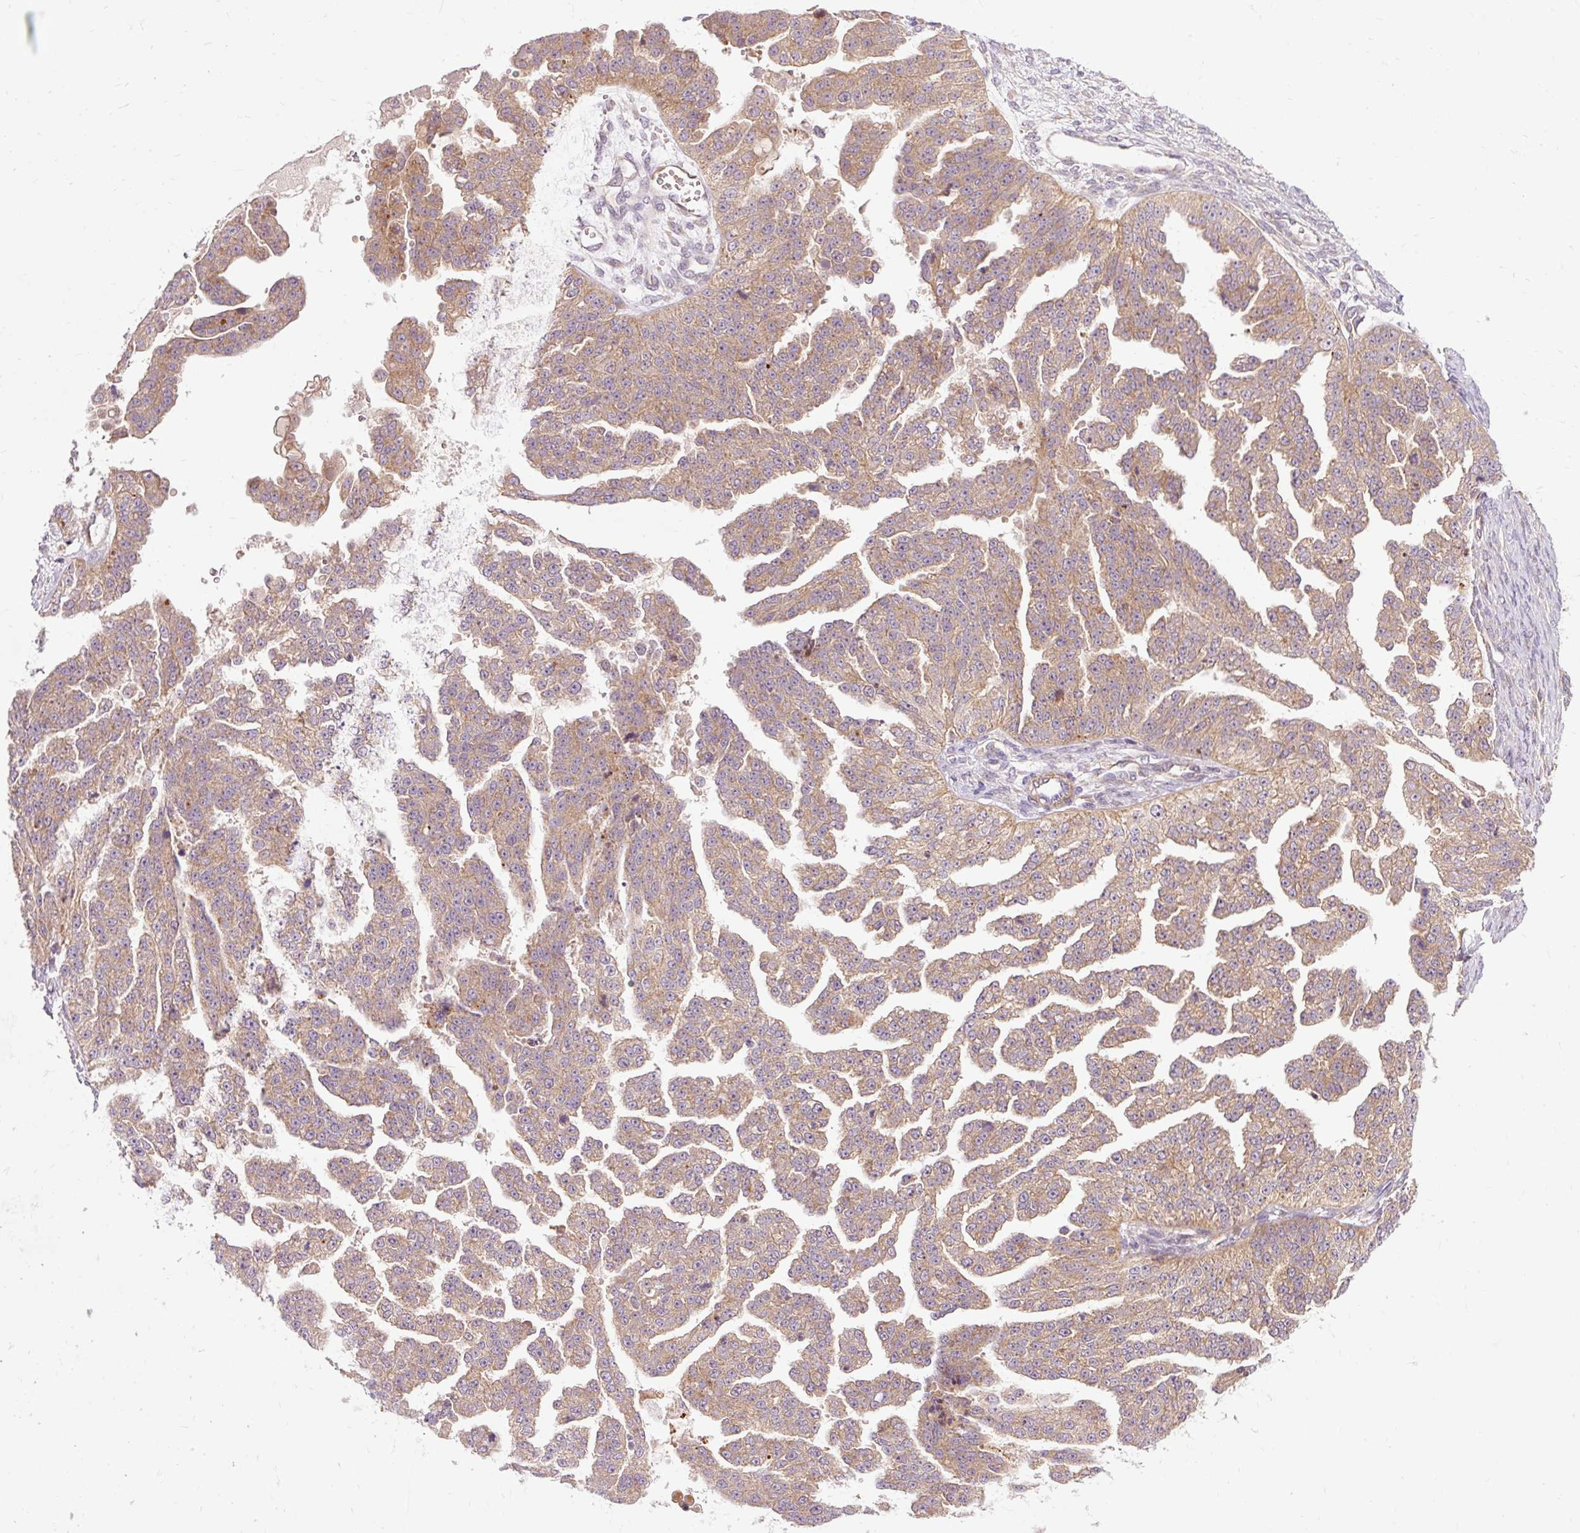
{"staining": {"intensity": "weak", "quantity": ">75%", "location": "cytoplasmic/membranous"}, "tissue": "ovarian cancer", "cell_type": "Tumor cells", "image_type": "cancer", "snomed": [{"axis": "morphology", "description": "Cystadenocarcinoma, serous, NOS"}, {"axis": "topography", "description": "Ovary"}], "caption": "Immunohistochemical staining of serous cystadenocarcinoma (ovarian) exhibits weak cytoplasmic/membranous protein expression in about >75% of tumor cells.", "gene": "RIPOR3", "patient": {"sex": "female", "age": 58}}